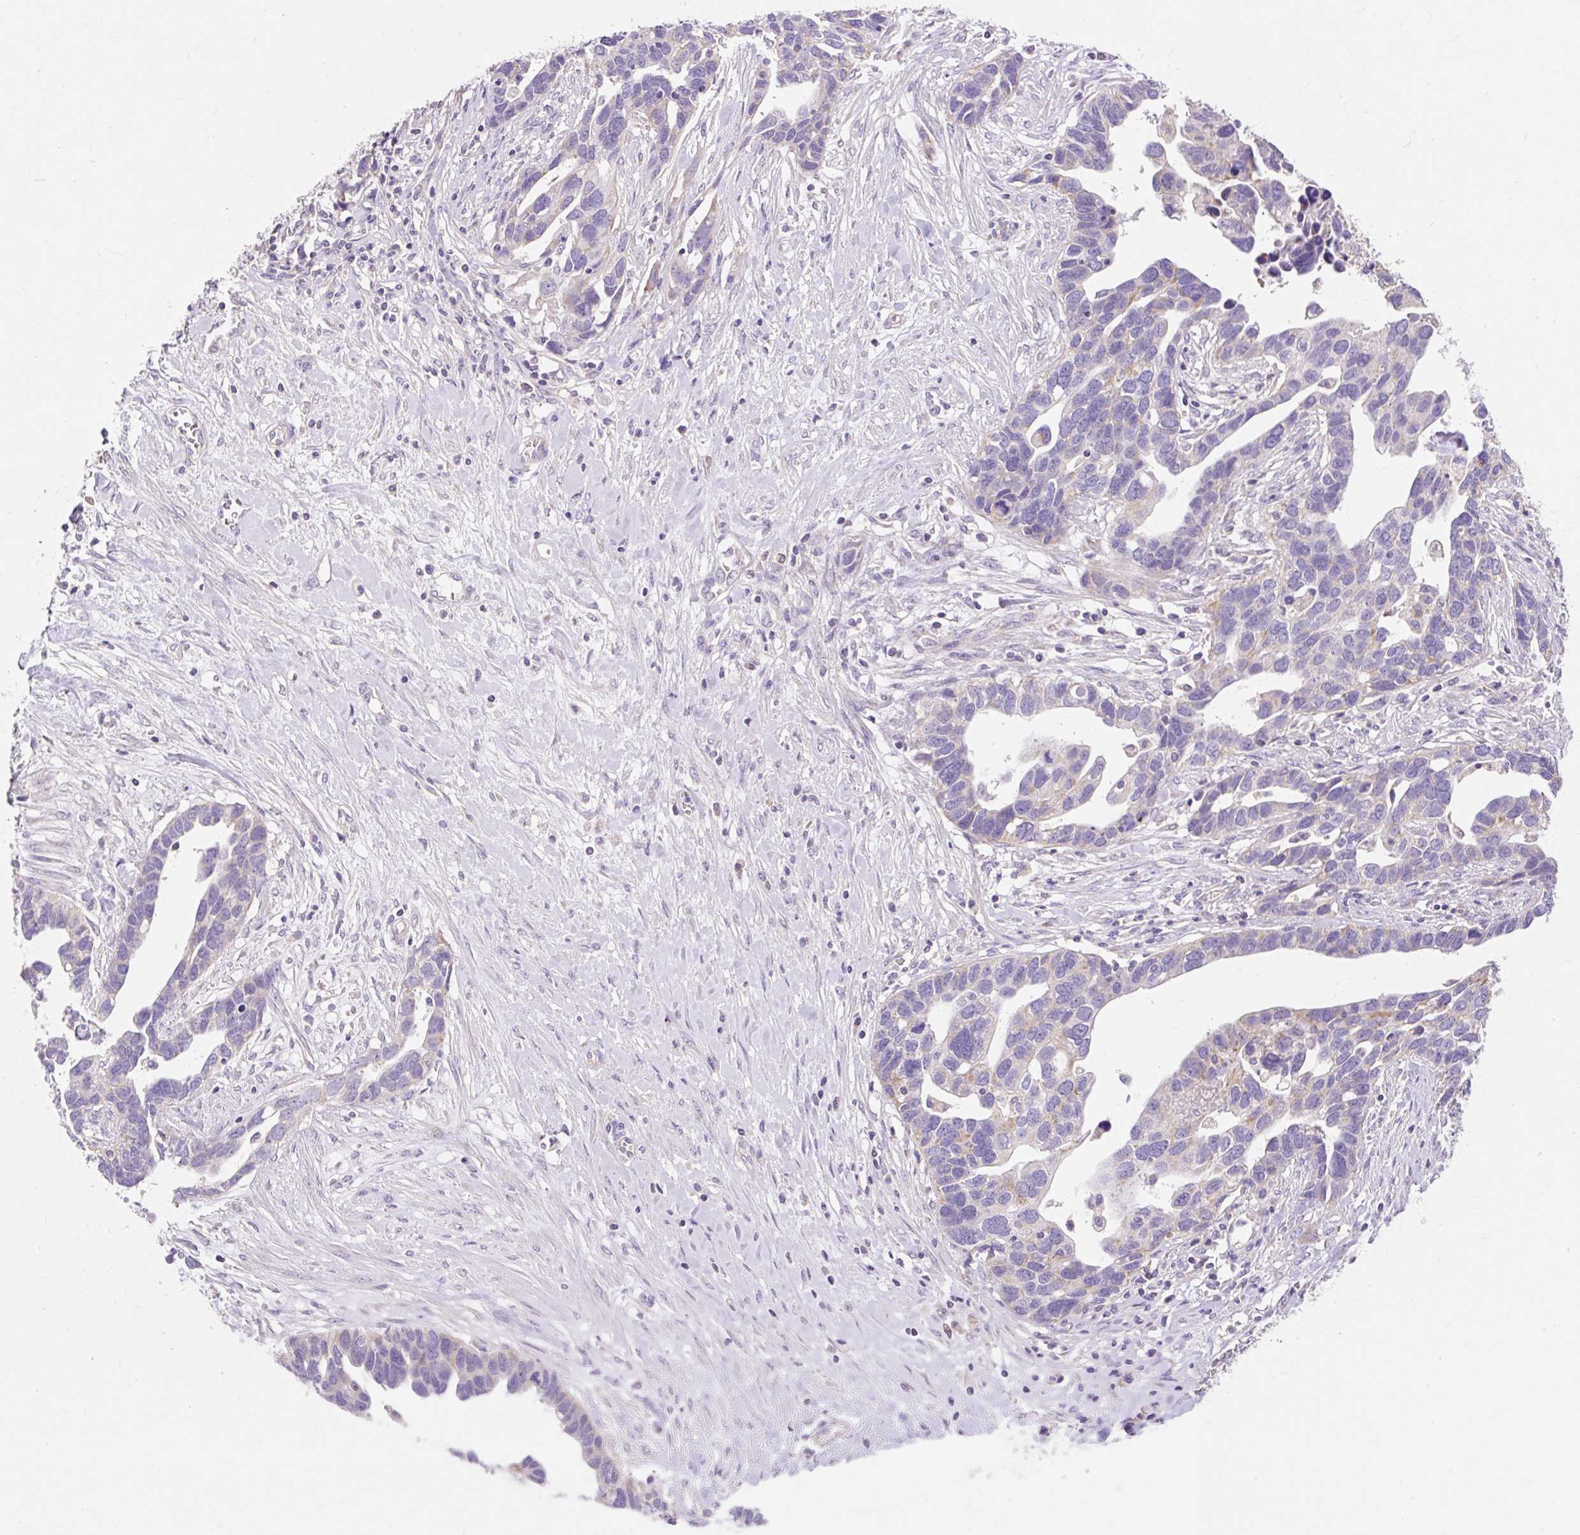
{"staining": {"intensity": "negative", "quantity": "none", "location": "none"}, "tissue": "ovarian cancer", "cell_type": "Tumor cells", "image_type": "cancer", "snomed": [{"axis": "morphology", "description": "Cystadenocarcinoma, serous, NOS"}, {"axis": "topography", "description": "Ovary"}], "caption": "Immunohistochemical staining of human ovarian serous cystadenocarcinoma shows no significant staining in tumor cells.", "gene": "PMAIP1", "patient": {"sex": "female", "age": 54}}